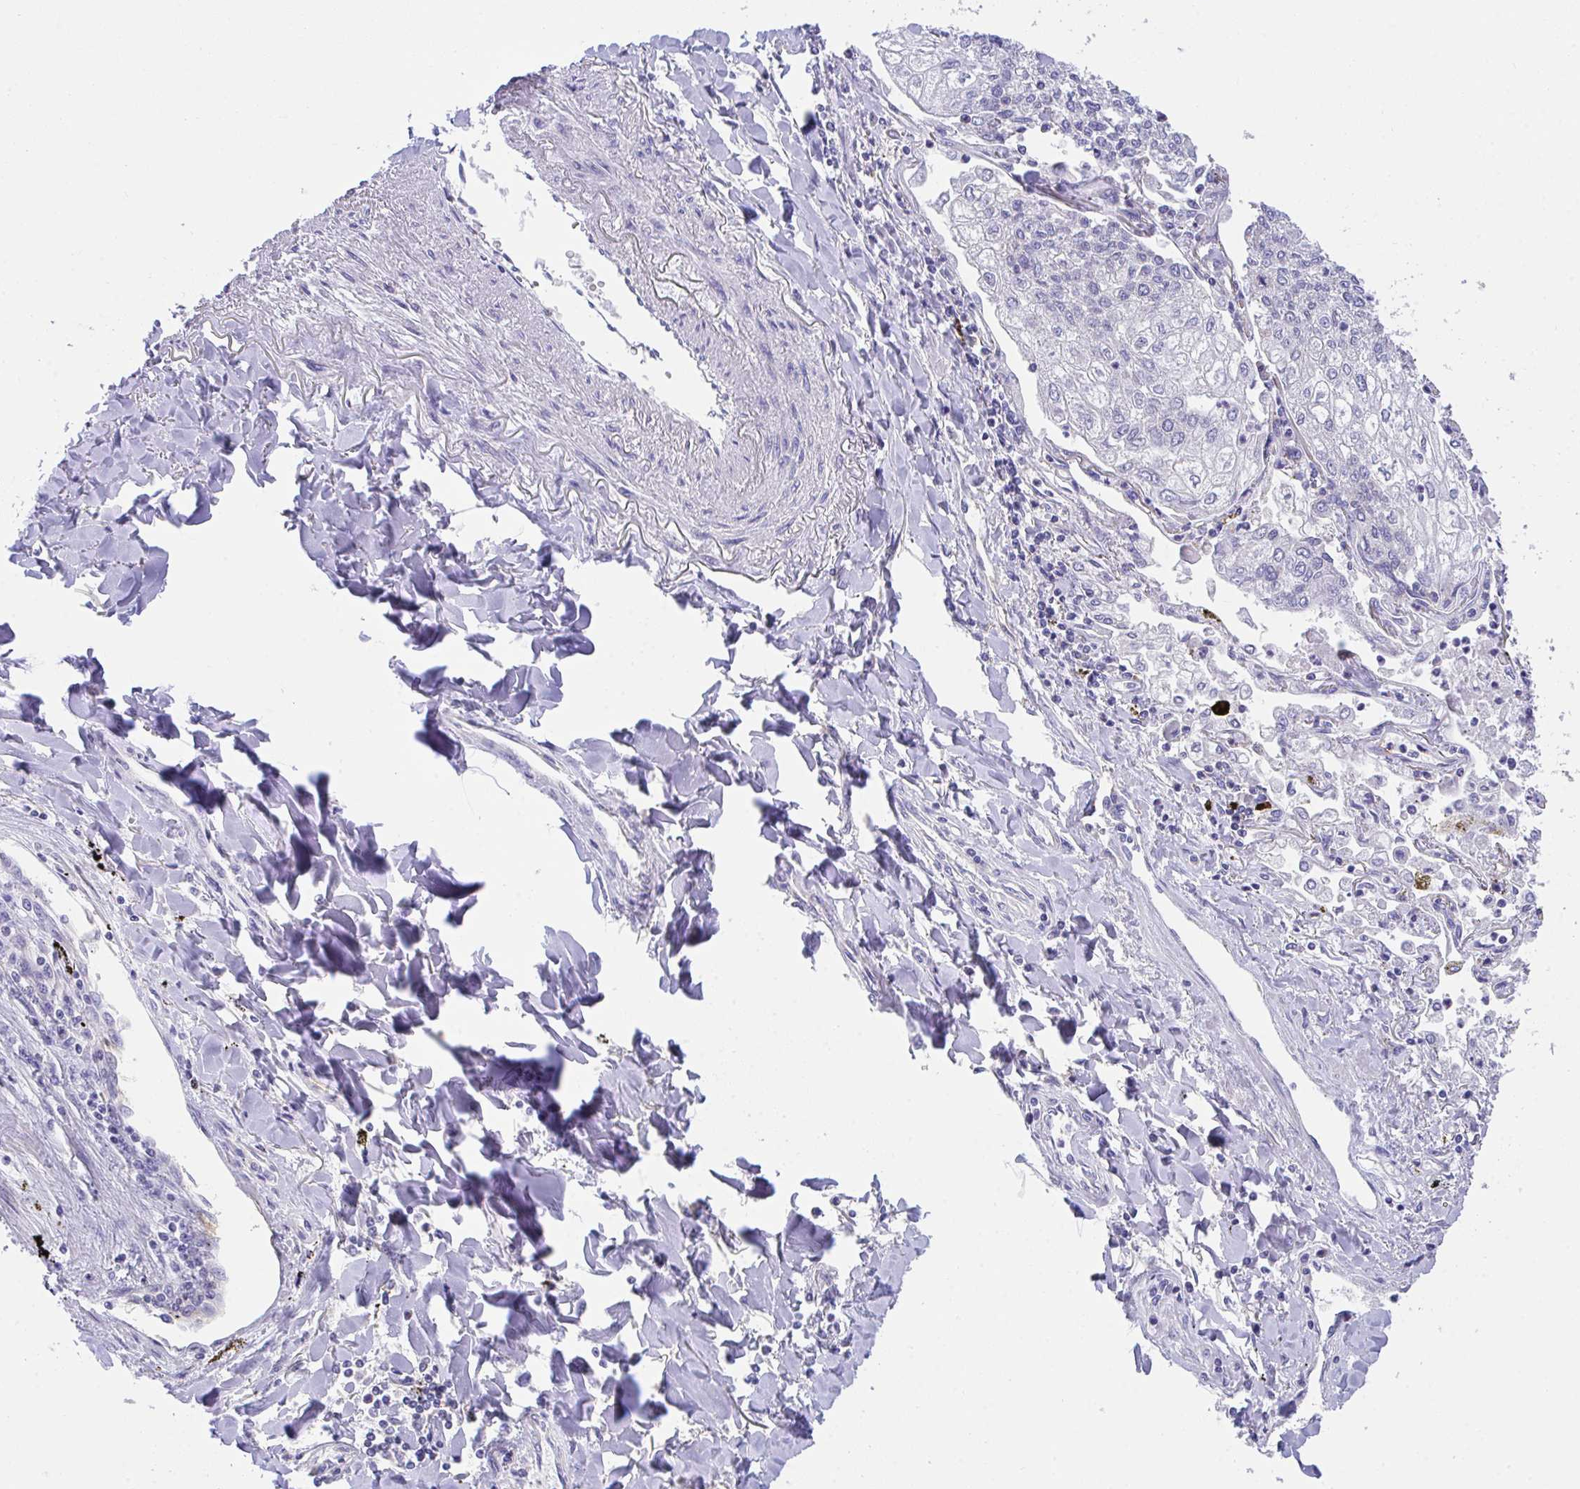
{"staining": {"intensity": "moderate", "quantity": "<25%", "location": "cytoplasmic/membranous"}, "tissue": "lung cancer", "cell_type": "Tumor cells", "image_type": "cancer", "snomed": [{"axis": "morphology", "description": "Squamous cell carcinoma, NOS"}, {"axis": "topography", "description": "Lung"}], "caption": "Approximately <25% of tumor cells in human lung cancer (squamous cell carcinoma) reveal moderate cytoplasmic/membranous protein positivity as visualized by brown immunohistochemical staining.", "gene": "MIA3", "patient": {"sex": "male", "age": 74}}